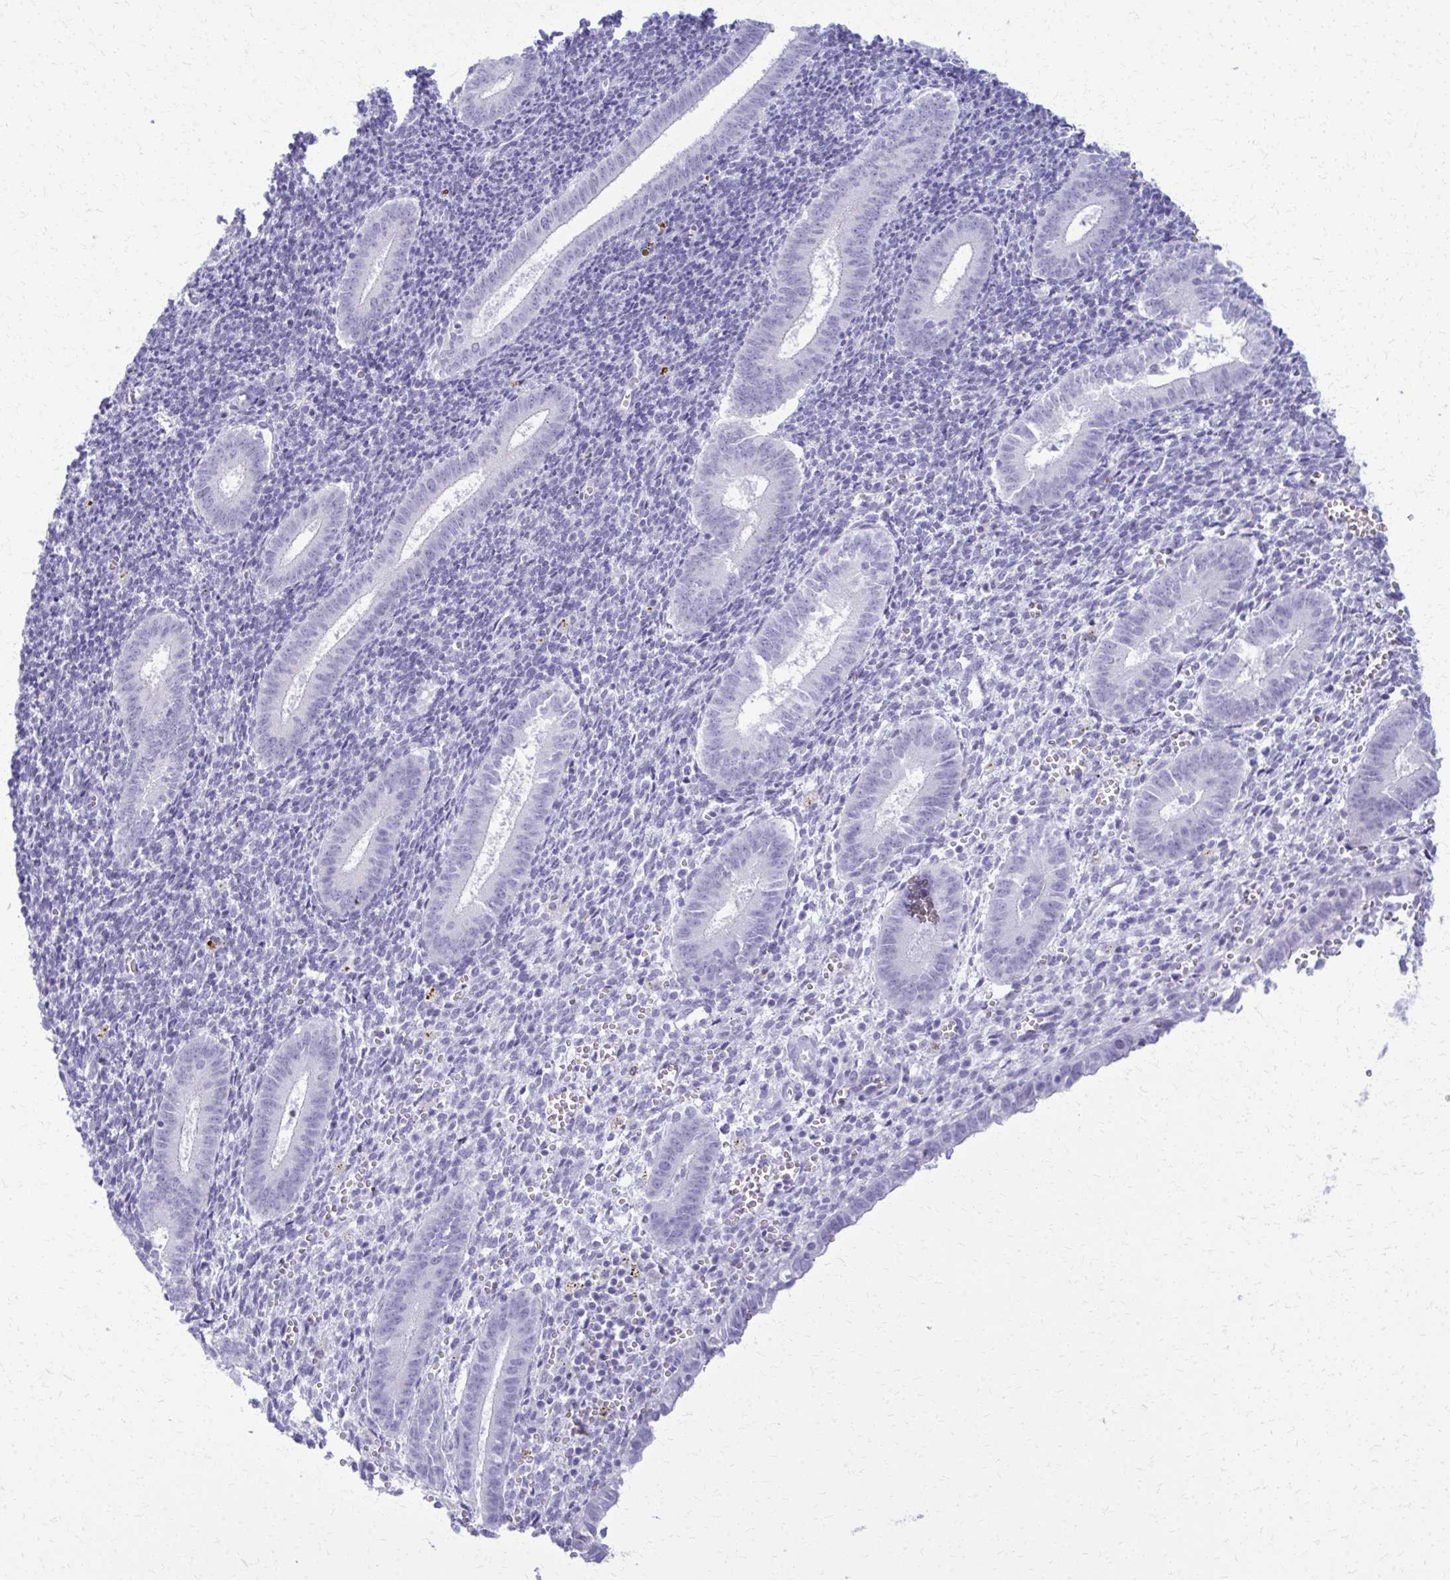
{"staining": {"intensity": "negative", "quantity": "none", "location": "none"}, "tissue": "endometrium", "cell_type": "Cells in endometrial stroma", "image_type": "normal", "snomed": [{"axis": "morphology", "description": "Normal tissue, NOS"}, {"axis": "topography", "description": "Endometrium"}], "caption": "IHC histopathology image of benign human endometrium stained for a protein (brown), which demonstrates no positivity in cells in endometrial stroma.", "gene": "ACSM2A", "patient": {"sex": "female", "age": 25}}